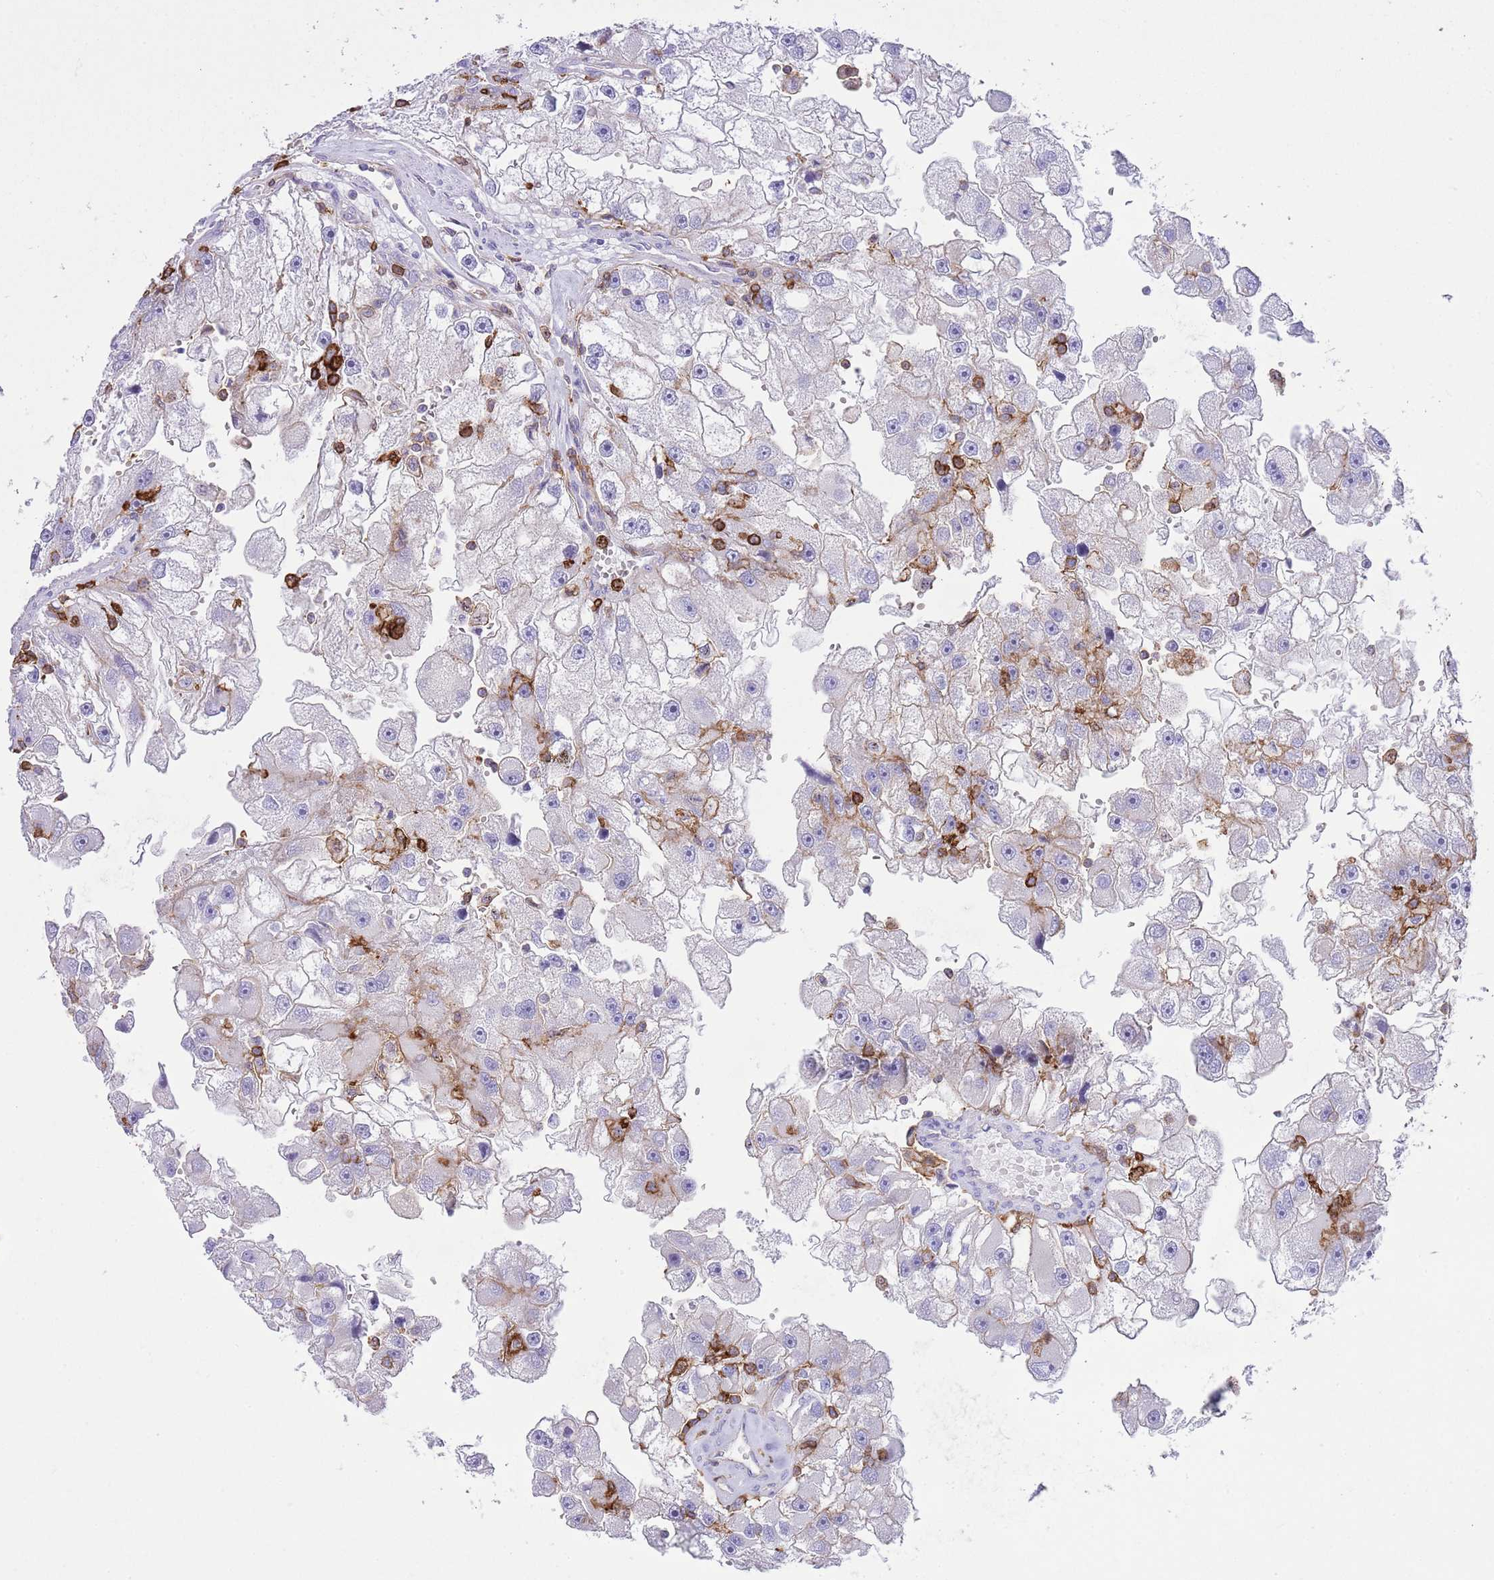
{"staining": {"intensity": "negative", "quantity": "none", "location": "none"}, "tissue": "renal cancer", "cell_type": "Tumor cells", "image_type": "cancer", "snomed": [{"axis": "morphology", "description": "Adenocarcinoma, NOS"}, {"axis": "topography", "description": "Kidney"}], "caption": "DAB (3,3'-diaminobenzidine) immunohistochemical staining of adenocarcinoma (renal) reveals no significant expression in tumor cells. The staining is performed using DAB brown chromogen with nuclei counter-stained in using hematoxylin.", "gene": "EFHD2", "patient": {"sex": "male", "age": 63}}